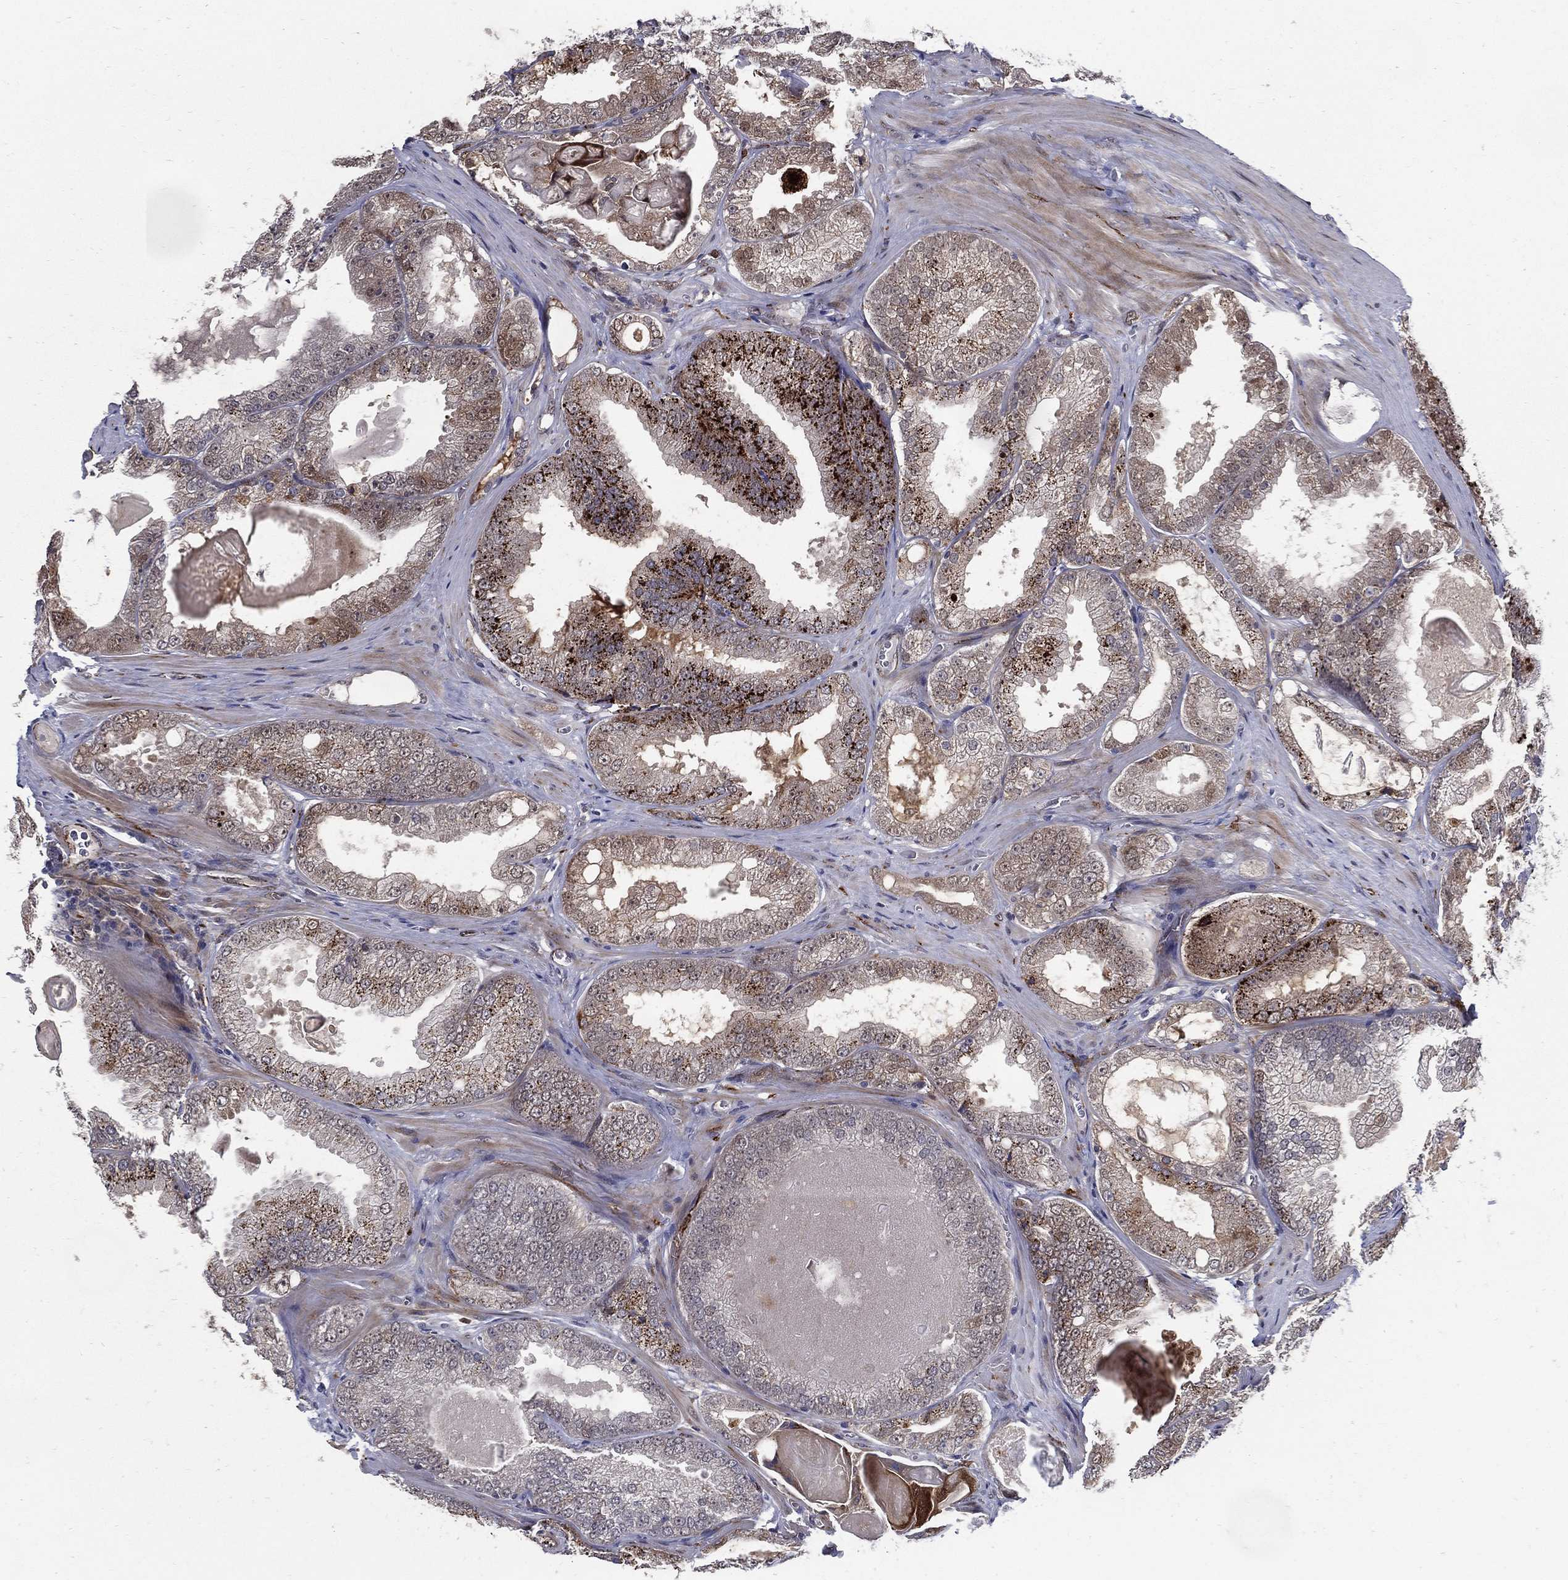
{"staining": {"intensity": "strong", "quantity": "<25%", "location": "cytoplasmic/membranous"}, "tissue": "prostate cancer", "cell_type": "Tumor cells", "image_type": "cancer", "snomed": [{"axis": "morphology", "description": "Adenocarcinoma, Low grade"}, {"axis": "topography", "description": "Prostate"}], "caption": "Immunohistochemical staining of low-grade adenocarcinoma (prostate) reveals strong cytoplasmic/membranous protein staining in approximately <25% of tumor cells.", "gene": "ARHGAP11A", "patient": {"sex": "male", "age": 72}}